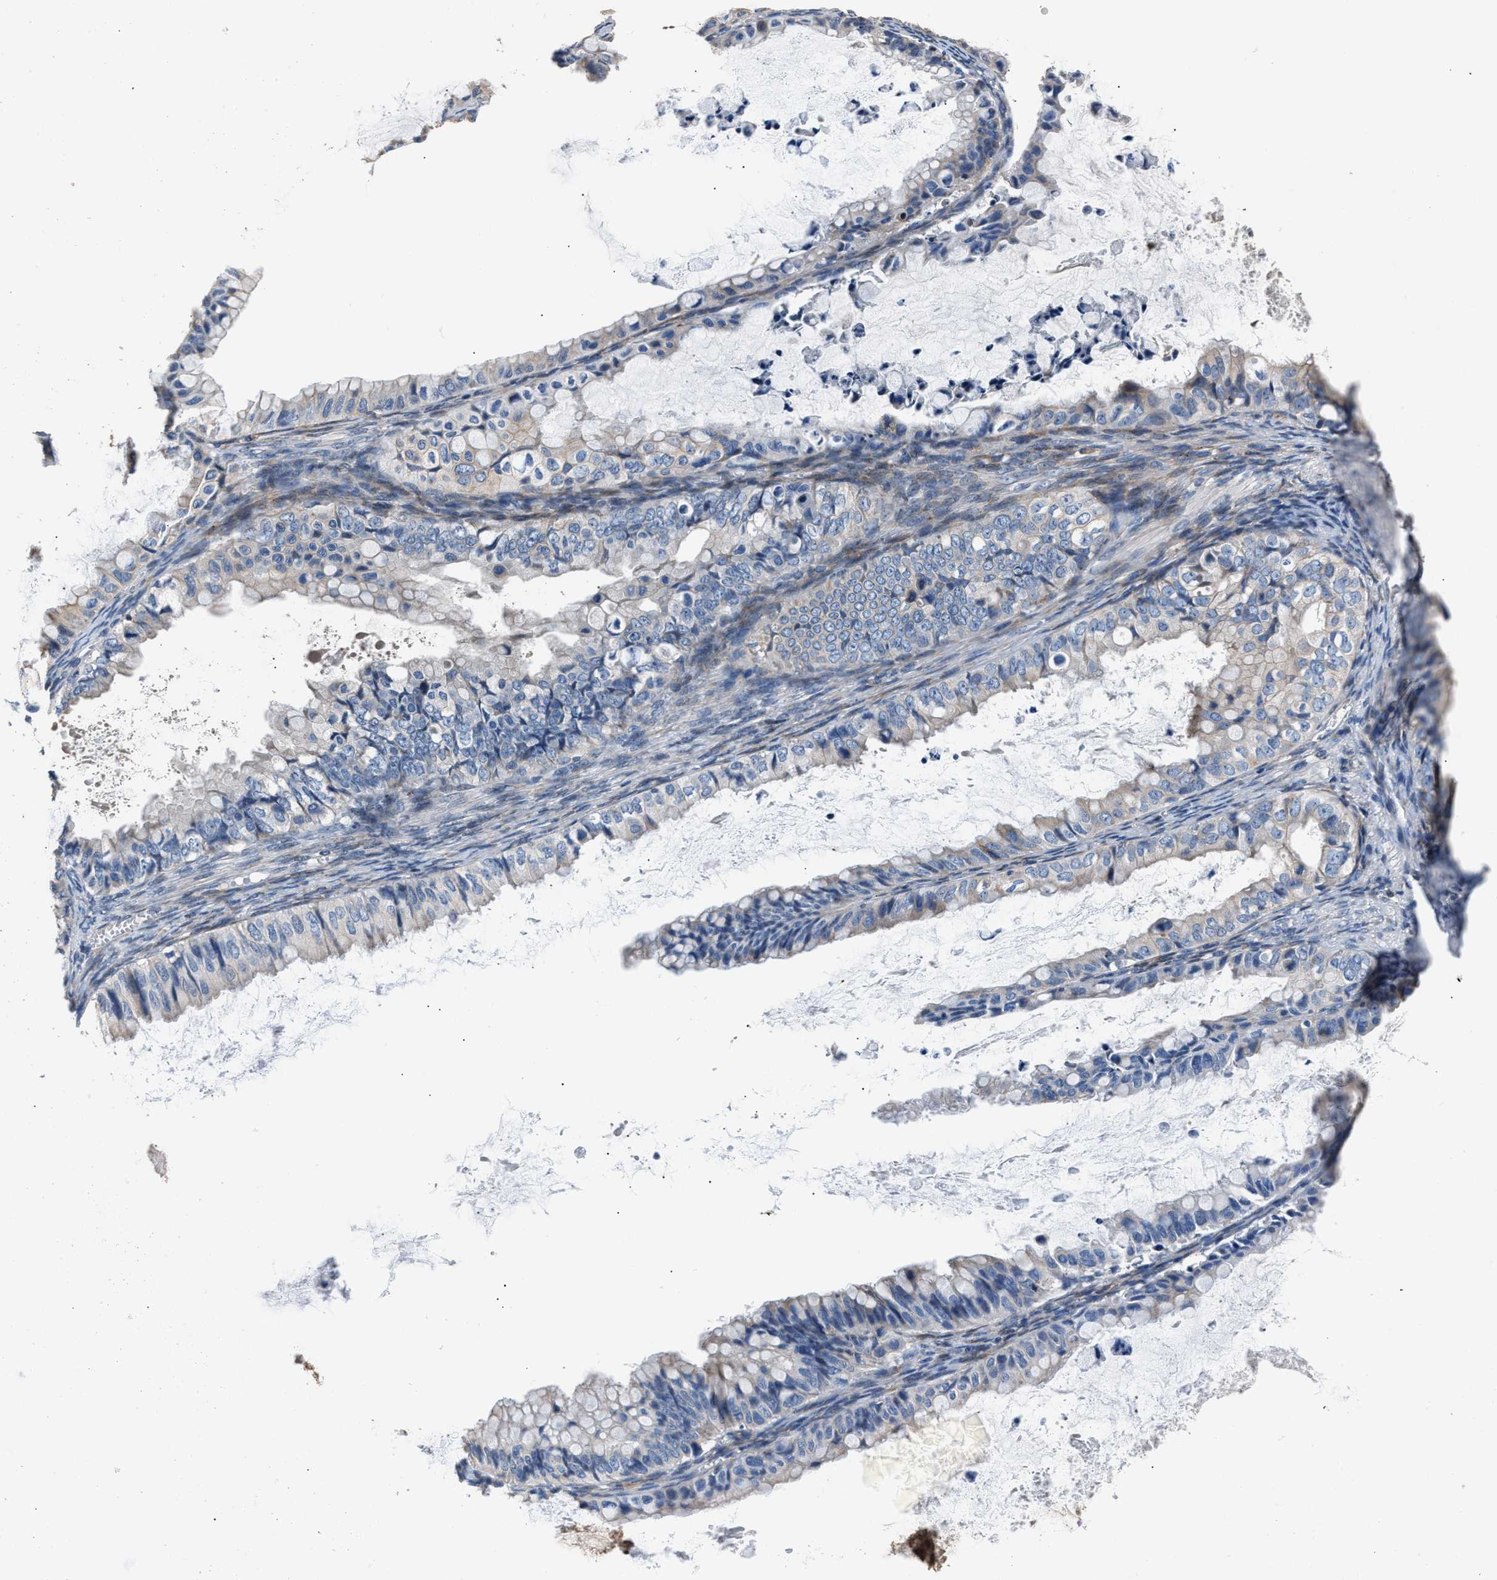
{"staining": {"intensity": "weak", "quantity": "<25%", "location": "cytoplasmic/membranous"}, "tissue": "ovarian cancer", "cell_type": "Tumor cells", "image_type": "cancer", "snomed": [{"axis": "morphology", "description": "Cystadenocarcinoma, mucinous, NOS"}, {"axis": "topography", "description": "Ovary"}], "caption": "Image shows no significant protein staining in tumor cells of ovarian cancer (mucinous cystadenocarcinoma).", "gene": "DNAJC24", "patient": {"sex": "female", "age": 80}}